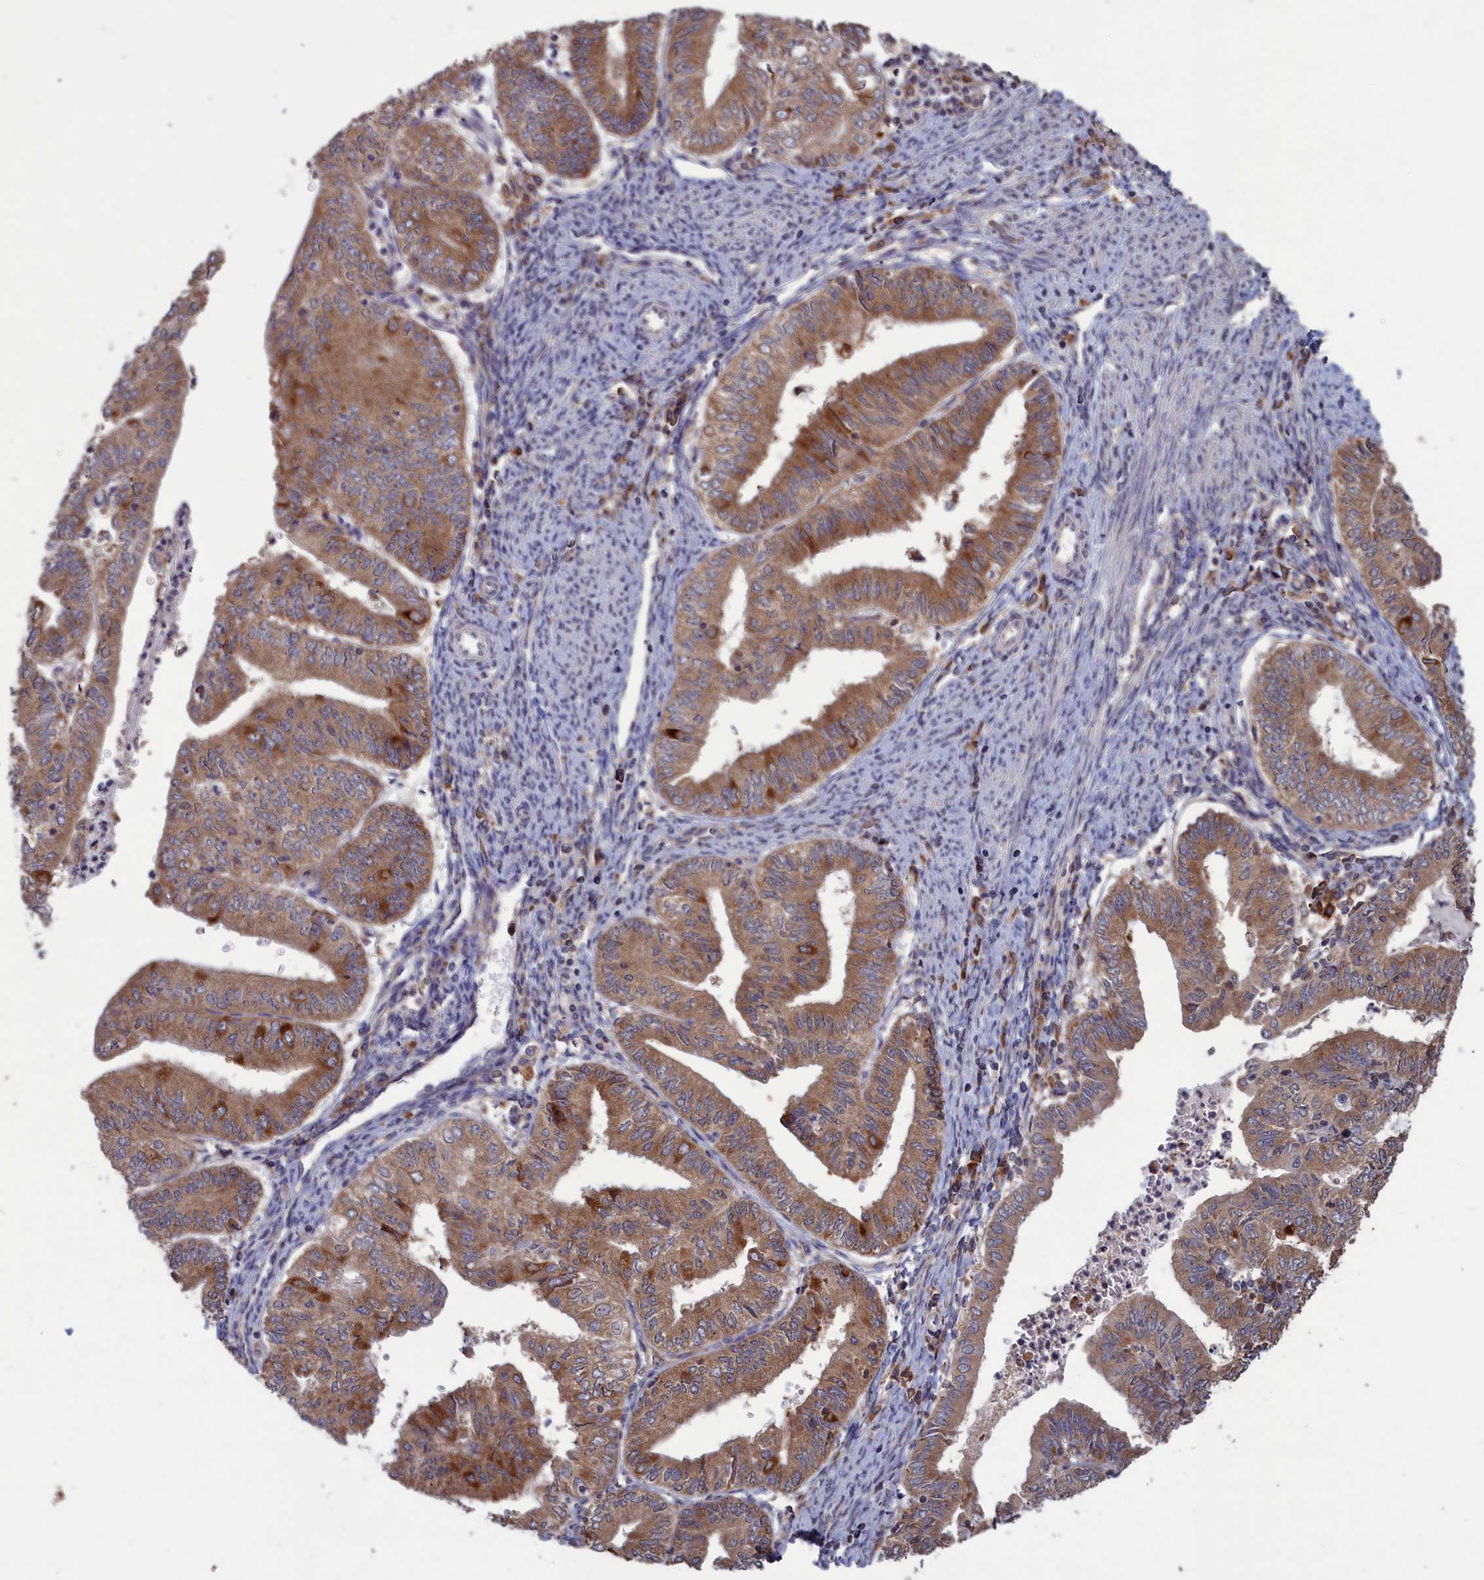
{"staining": {"intensity": "moderate", "quantity": ">75%", "location": "cytoplasmic/membranous"}, "tissue": "endometrial cancer", "cell_type": "Tumor cells", "image_type": "cancer", "snomed": [{"axis": "morphology", "description": "Adenocarcinoma, NOS"}, {"axis": "topography", "description": "Endometrium"}], "caption": "Adenocarcinoma (endometrial) was stained to show a protein in brown. There is medium levels of moderate cytoplasmic/membranous expression in about >75% of tumor cells.", "gene": "CACTIN", "patient": {"sex": "female", "age": 66}}